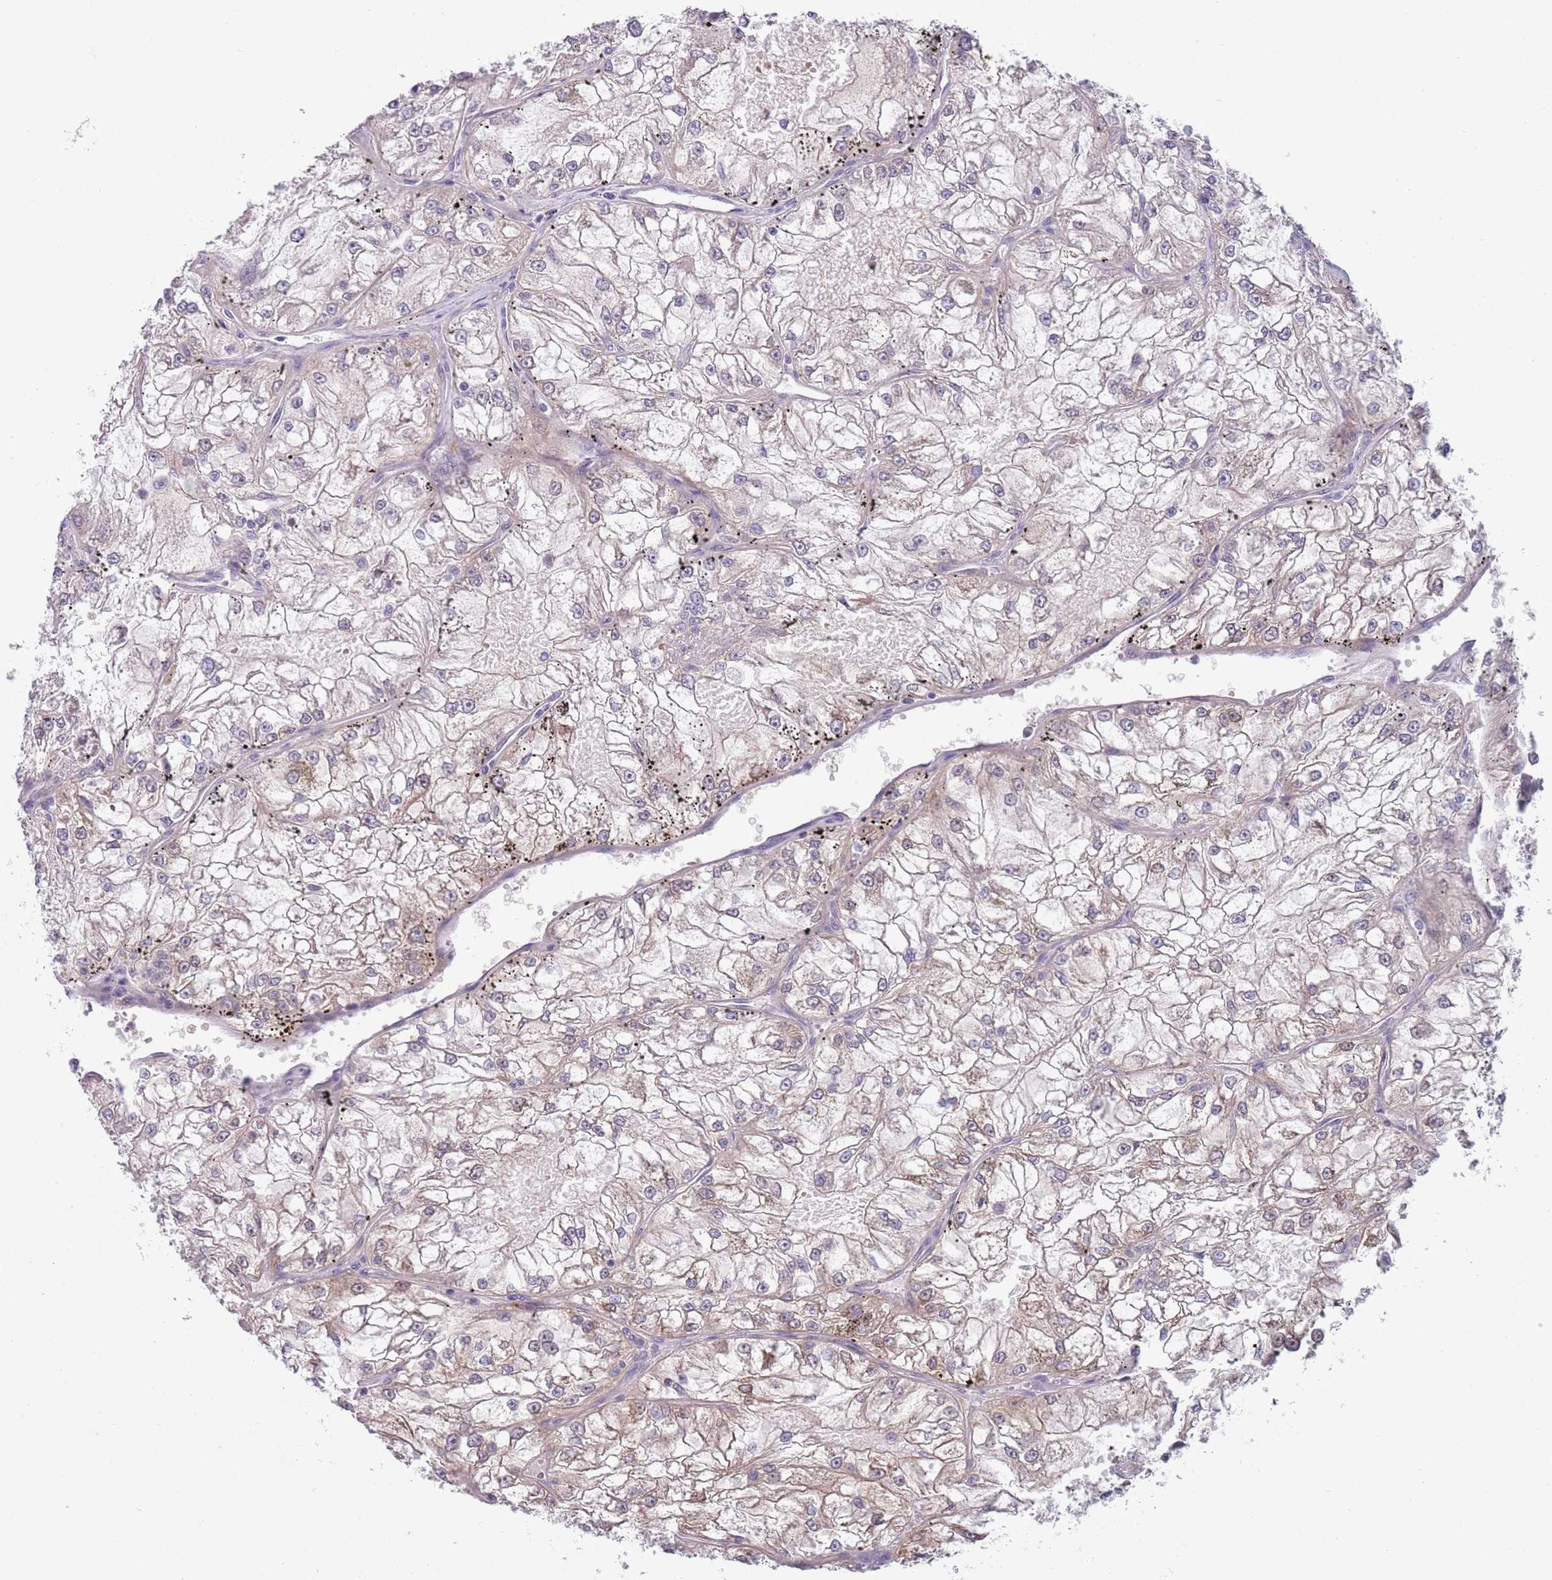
{"staining": {"intensity": "weak", "quantity": "25%-75%", "location": "cytoplasmic/membranous,nuclear"}, "tissue": "renal cancer", "cell_type": "Tumor cells", "image_type": "cancer", "snomed": [{"axis": "morphology", "description": "Adenocarcinoma, NOS"}, {"axis": "topography", "description": "Kidney"}], "caption": "Immunohistochemistry (IHC) of adenocarcinoma (renal) exhibits low levels of weak cytoplasmic/membranous and nuclear staining in approximately 25%-75% of tumor cells.", "gene": "CLNS1A", "patient": {"sex": "female", "age": 72}}